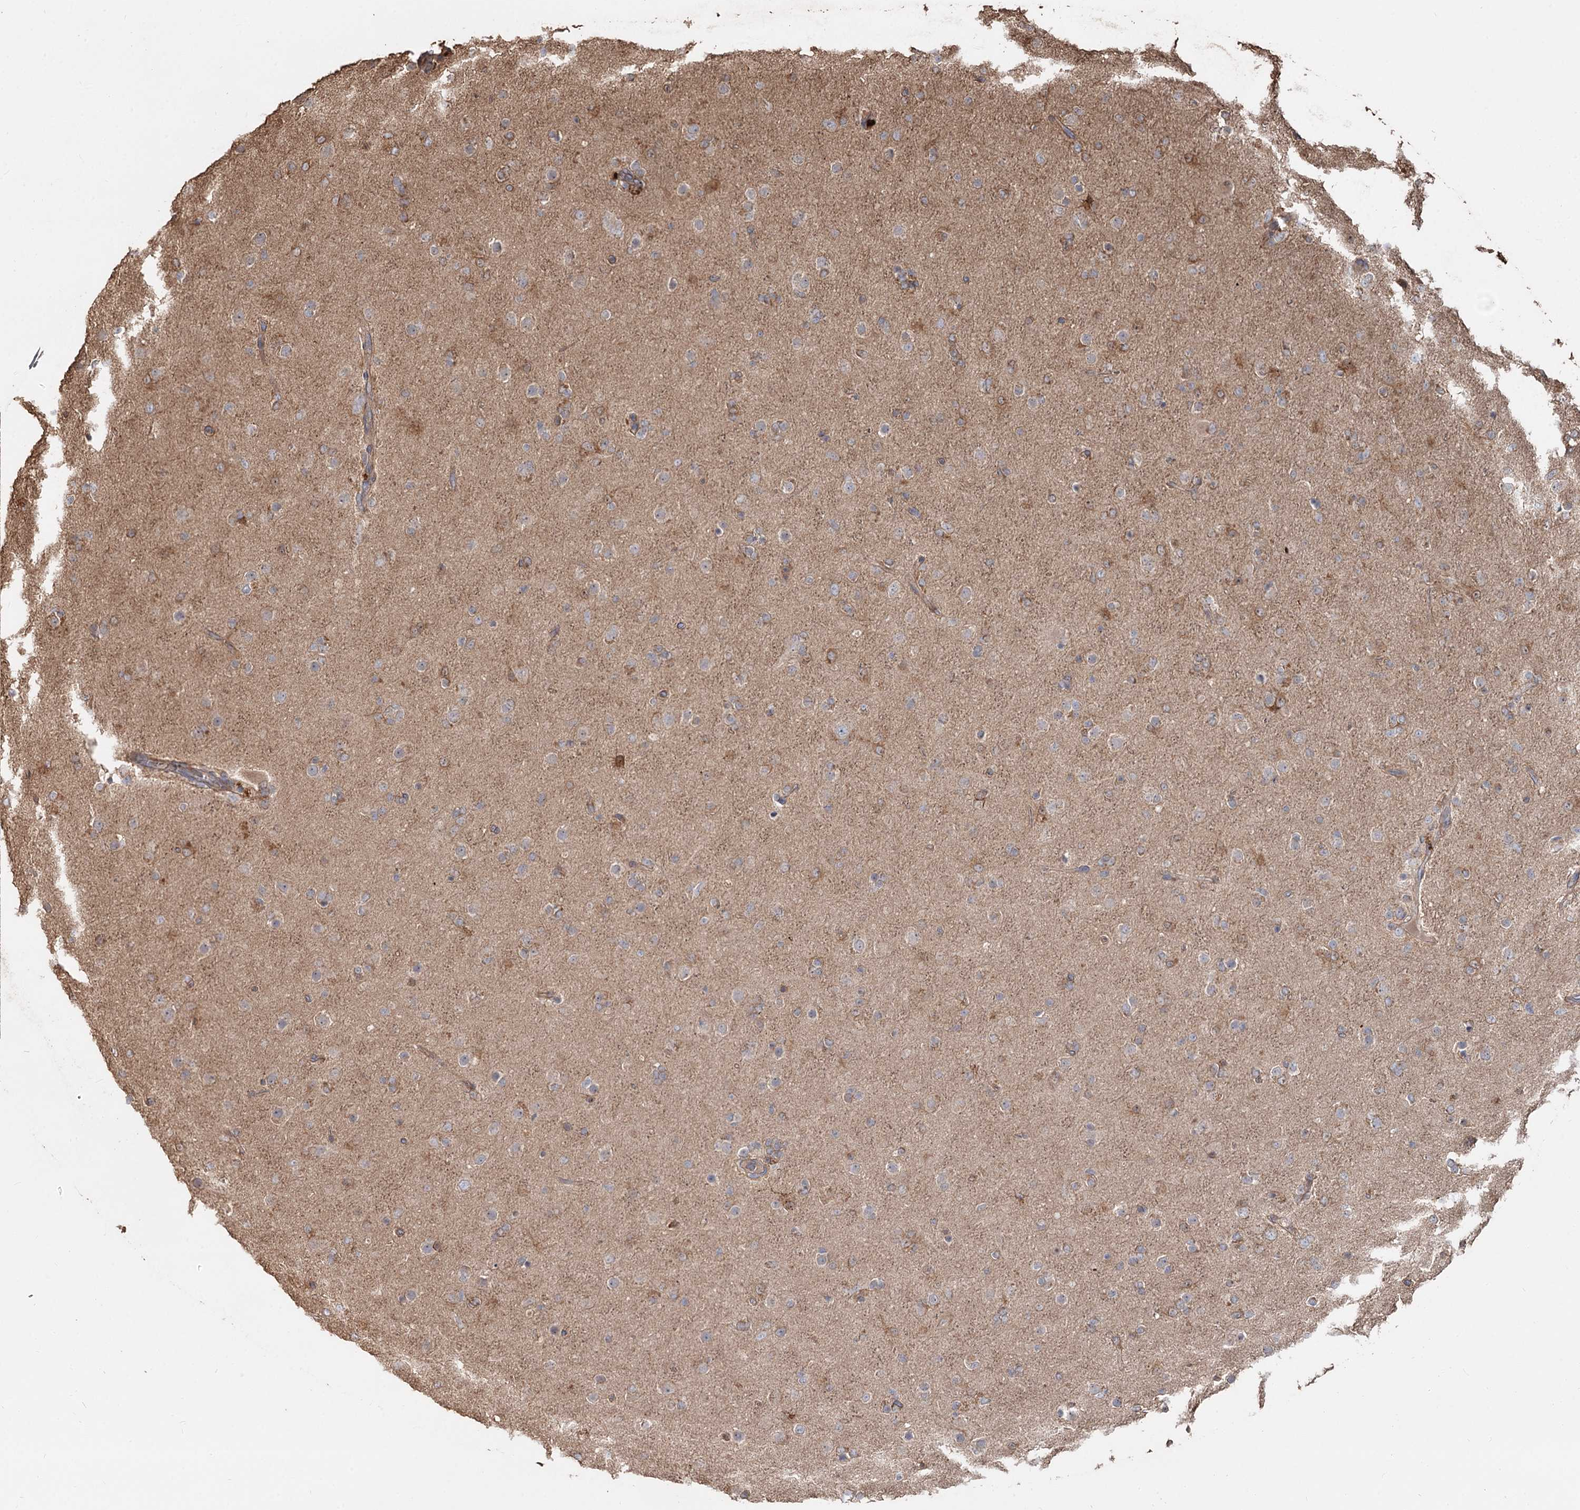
{"staining": {"intensity": "negative", "quantity": "none", "location": "none"}, "tissue": "glioma", "cell_type": "Tumor cells", "image_type": "cancer", "snomed": [{"axis": "morphology", "description": "Glioma, malignant, Low grade"}, {"axis": "topography", "description": "Brain"}], "caption": "IHC image of neoplastic tissue: glioma stained with DAB (3,3'-diaminobenzidine) exhibits no significant protein expression in tumor cells. (DAB (3,3'-diaminobenzidine) immunohistochemistry (IHC) visualized using brightfield microscopy, high magnification).", "gene": "SPART", "patient": {"sex": "male", "age": 65}}